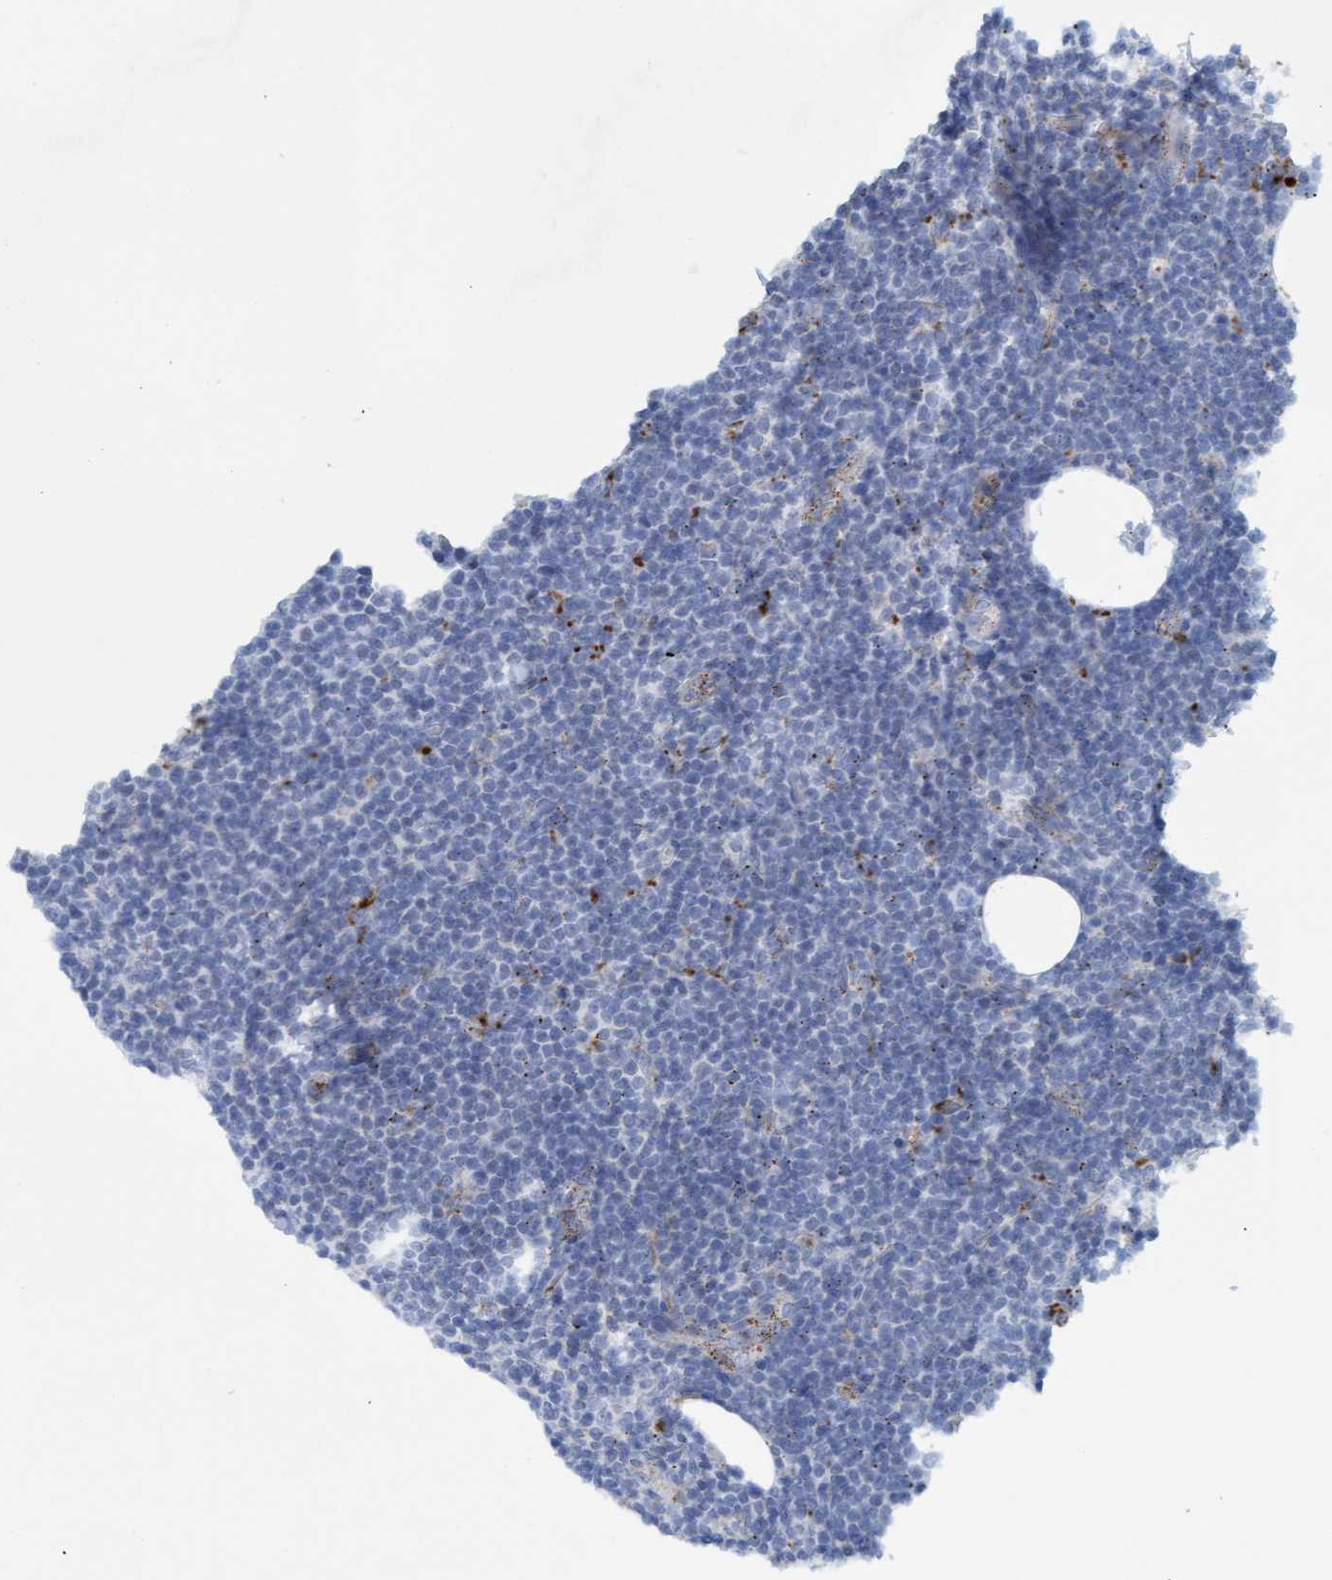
{"staining": {"intensity": "negative", "quantity": "none", "location": "none"}, "tissue": "lymphoma", "cell_type": "Tumor cells", "image_type": "cancer", "snomed": [{"axis": "morphology", "description": "Malignant lymphoma, non-Hodgkin's type, Low grade"}, {"axis": "topography", "description": "Lymph node"}], "caption": "Tumor cells show no significant protein positivity in lymphoma. (DAB immunohistochemistry (IHC), high magnification).", "gene": "SGSH", "patient": {"sex": "male", "age": 66}}